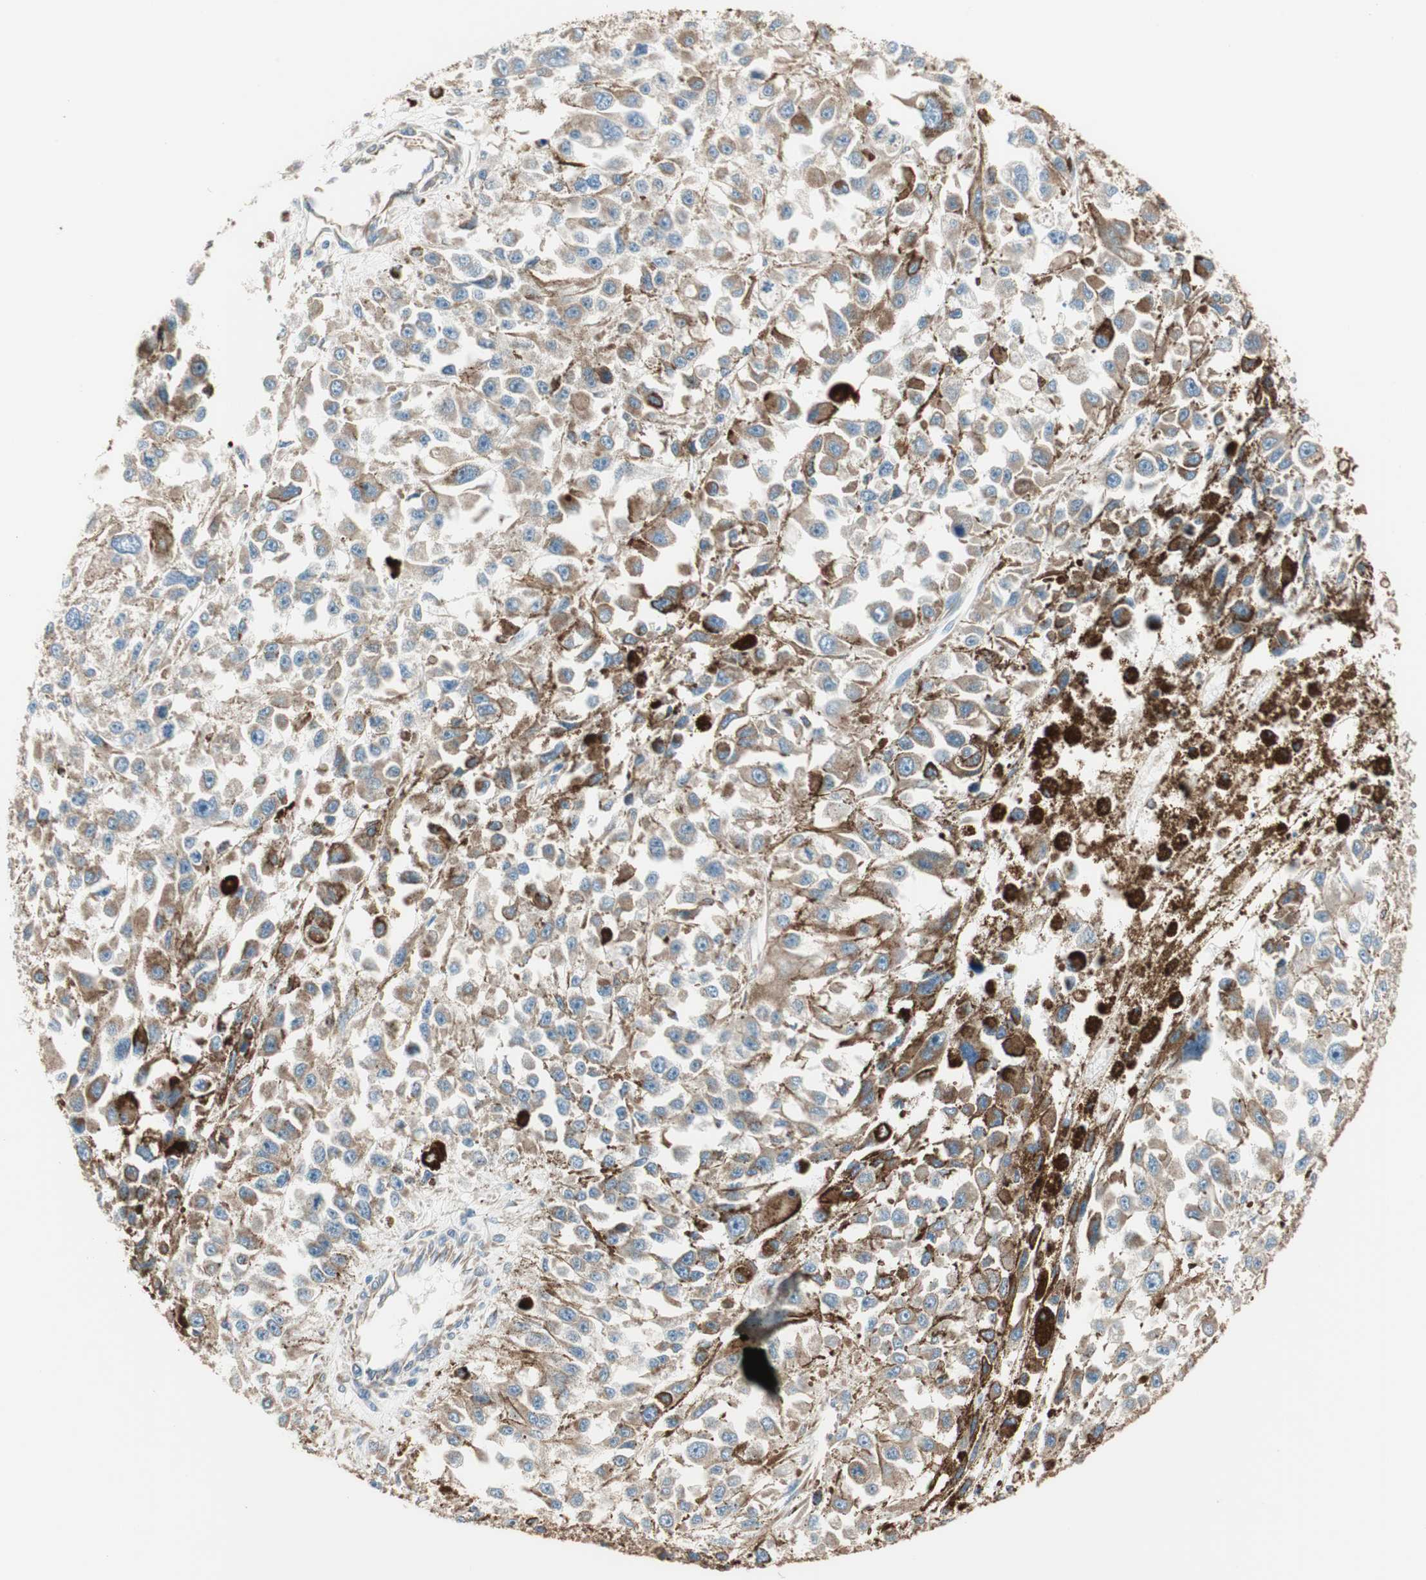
{"staining": {"intensity": "weak", "quantity": ">75%", "location": "cytoplasmic/membranous"}, "tissue": "melanoma", "cell_type": "Tumor cells", "image_type": "cancer", "snomed": [{"axis": "morphology", "description": "Malignant melanoma, Metastatic site"}, {"axis": "topography", "description": "Lymph node"}], "caption": "Protein expression analysis of human melanoma reveals weak cytoplasmic/membranous expression in about >75% of tumor cells.", "gene": "SRCIN1", "patient": {"sex": "male", "age": 59}}